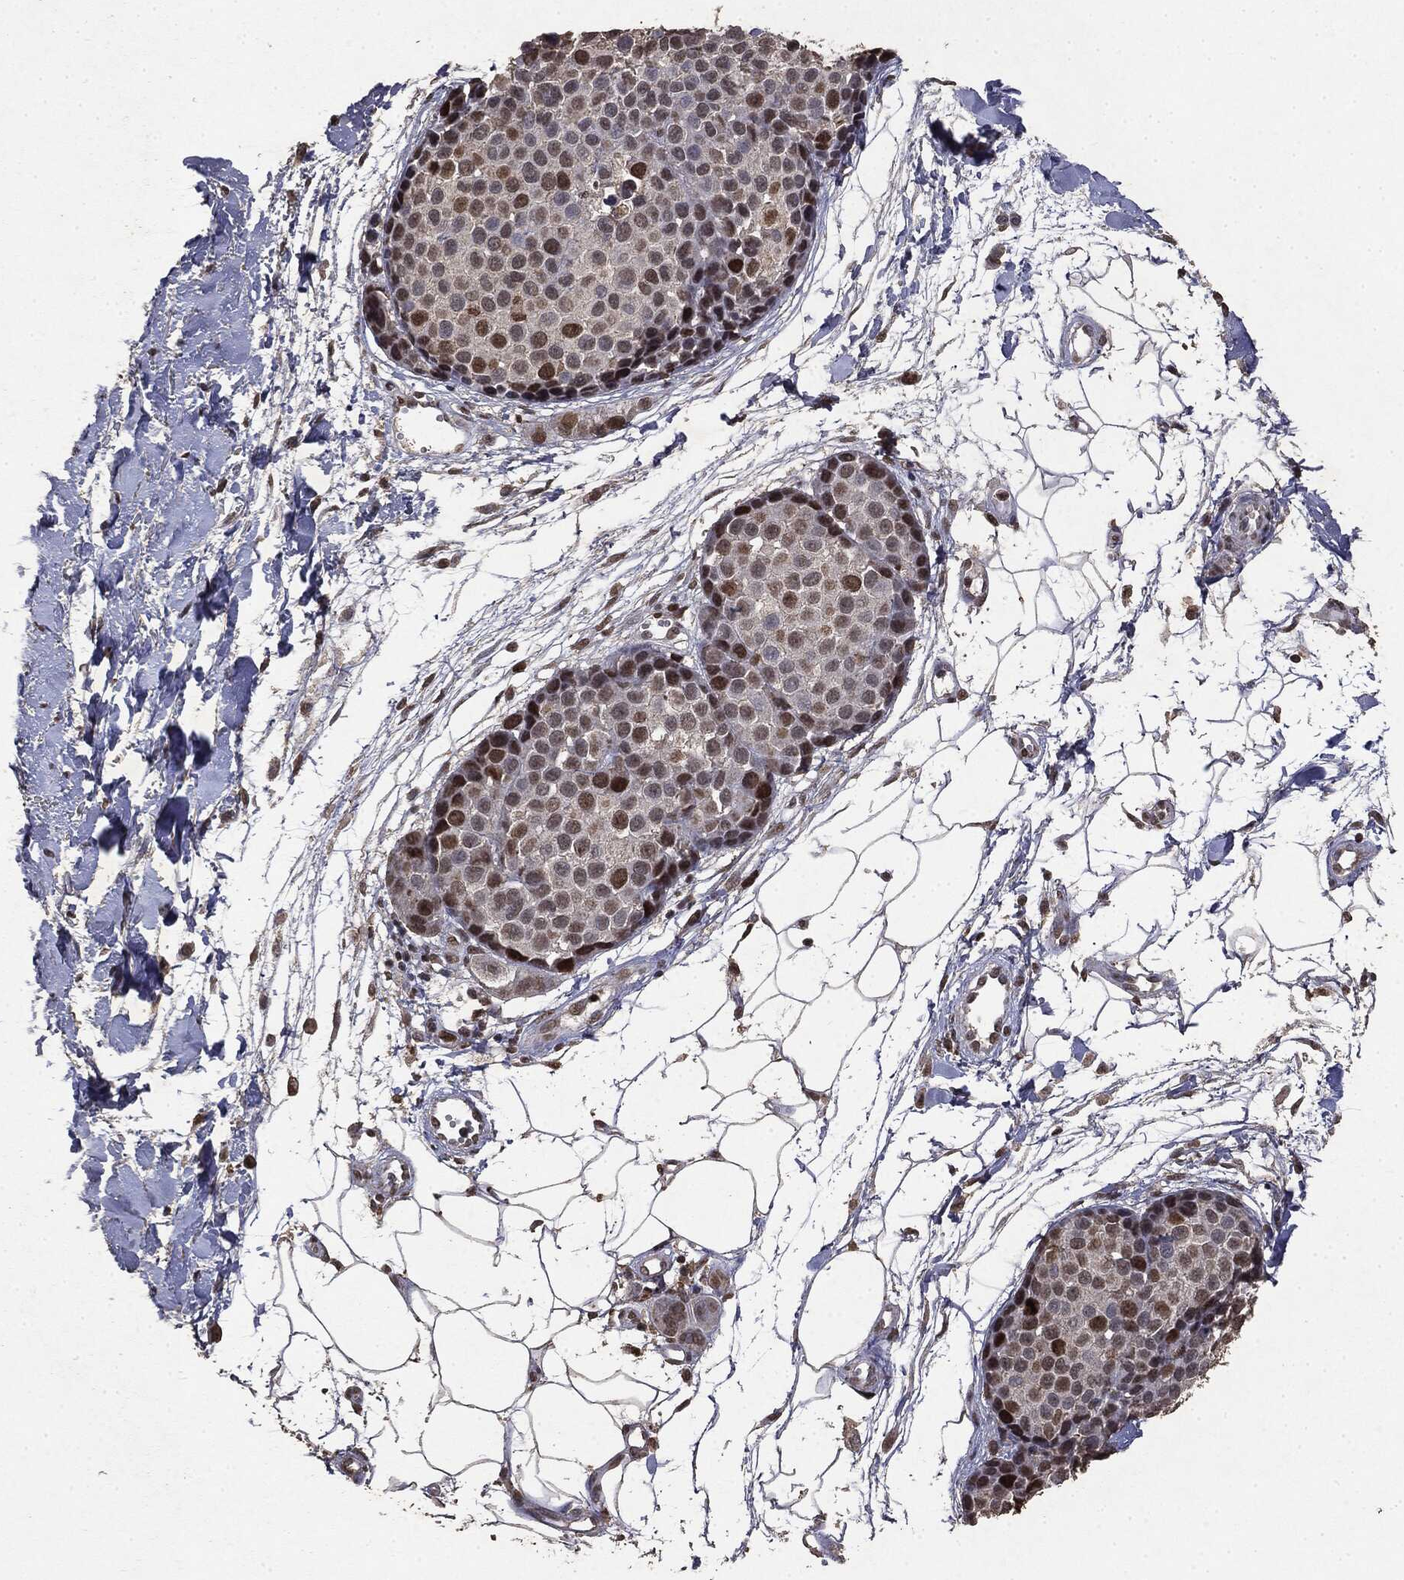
{"staining": {"intensity": "moderate", "quantity": "<25%", "location": "nuclear"}, "tissue": "melanoma", "cell_type": "Tumor cells", "image_type": "cancer", "snomed": [{"axis": "morphology", "description": "Malignant melanoma, NOS"}, {"axis": "topography", "description": "Skin"}], "caption": "Melanoma stained for a protein (brown) exhibits moderate nuclear positive positivity in about <25% of tumor cells.", "gene": "RAD18", "patient": {"sex": "female", "age": 86}}